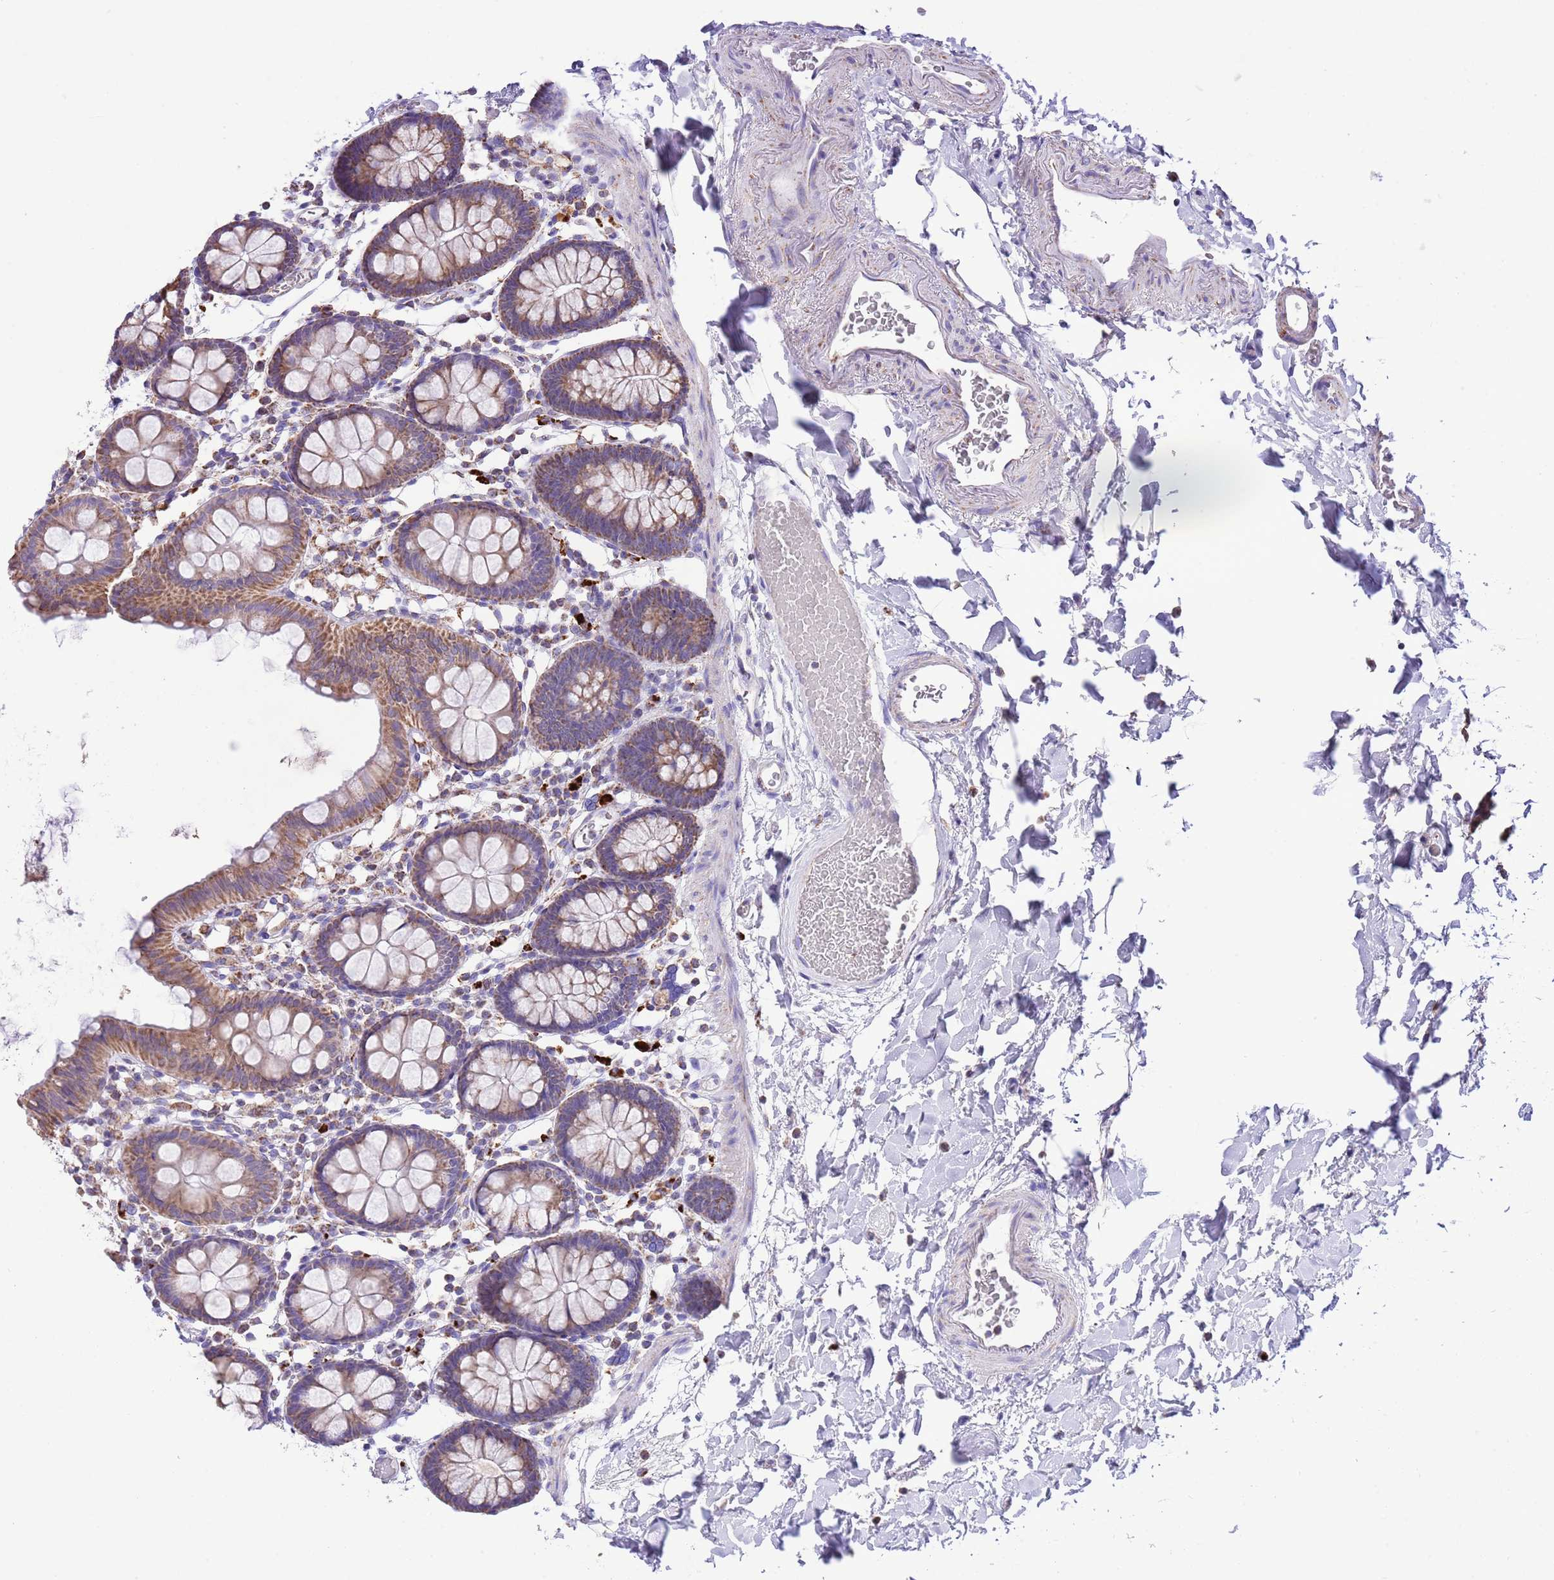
{"staining": {"intensity": "negative", "quantity": "none", "location": "none"}, "tissue": "colon", "cell_type": "Endothelial cells", "image_type": "normal", "snomed": [{"axis": "morphology", "description": "Normal tissue, NOS"}, {"axis": "topography", "description": "Colon"}], "caption": "This is an IHC photomicrograph of unremarkable human colon. There is no expression in endothelial cells.", "gene": "TEKTIP1", "patient": {"sex": "male", "age": 75}}